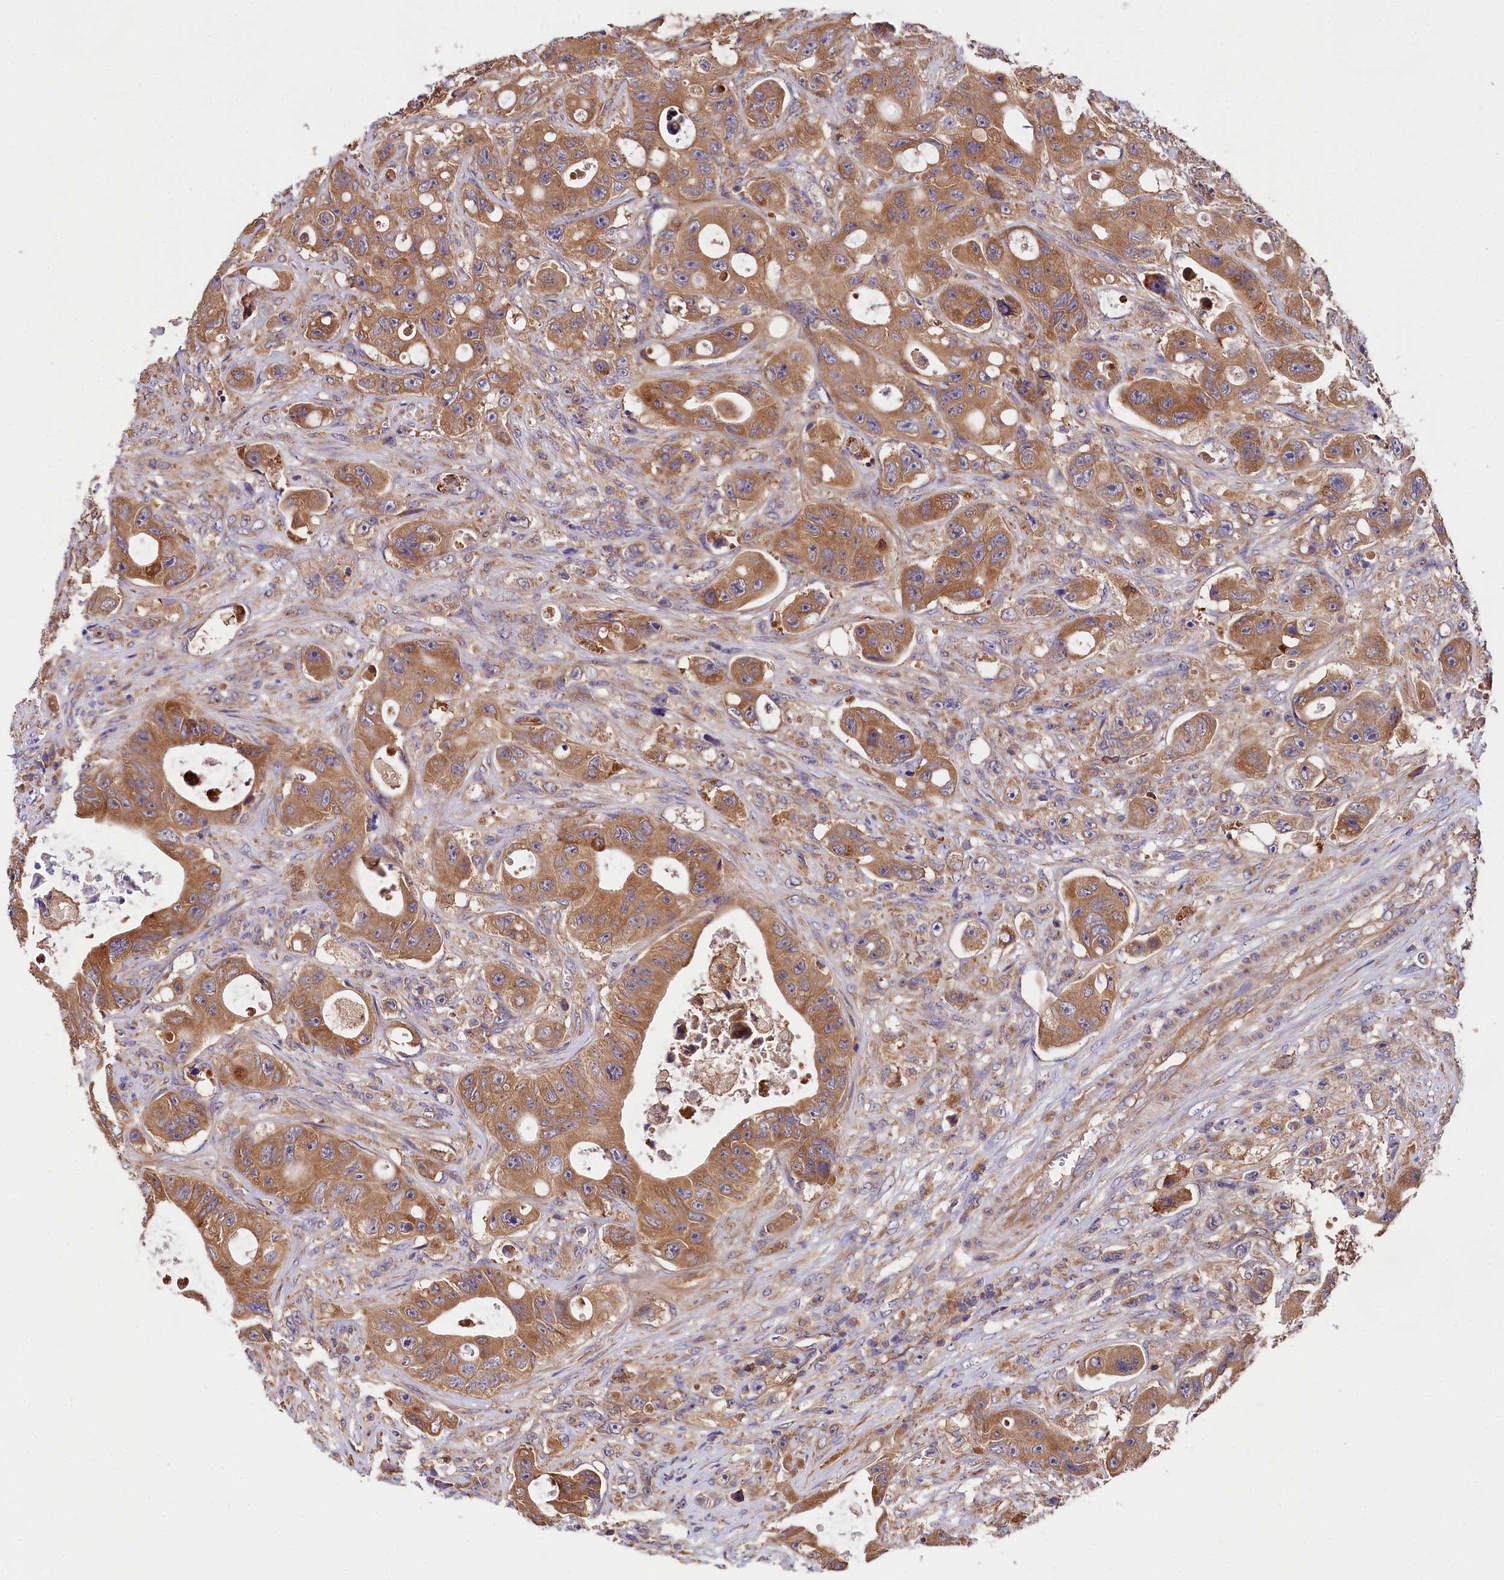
{"staining": {"intensity": "moderate", "quantity": ">75%", "location": "cytoplasmic/membranous"}, "tissue": "colorectal cancer", "cell_type": "Tumor cells", "image_type": "cancer", "snomed": [{"axis": "morphology", "description": "Adenocarcinoma, NOS"}, {"axis": "topography", "description": "Colon"}], "caption": "Colorectal adenocarcinoma was stained to show a protein in brown. There is medium levels of moderate cytoplasmic/membranous expression in approximately >75% of tumor cells. (DAB (3,3'-diaminobenzidine) IHC, brown staining for protein, blue staining for nuclei).", "gene": "SPG11", "patient": {"sex": "female", "age": 46}}